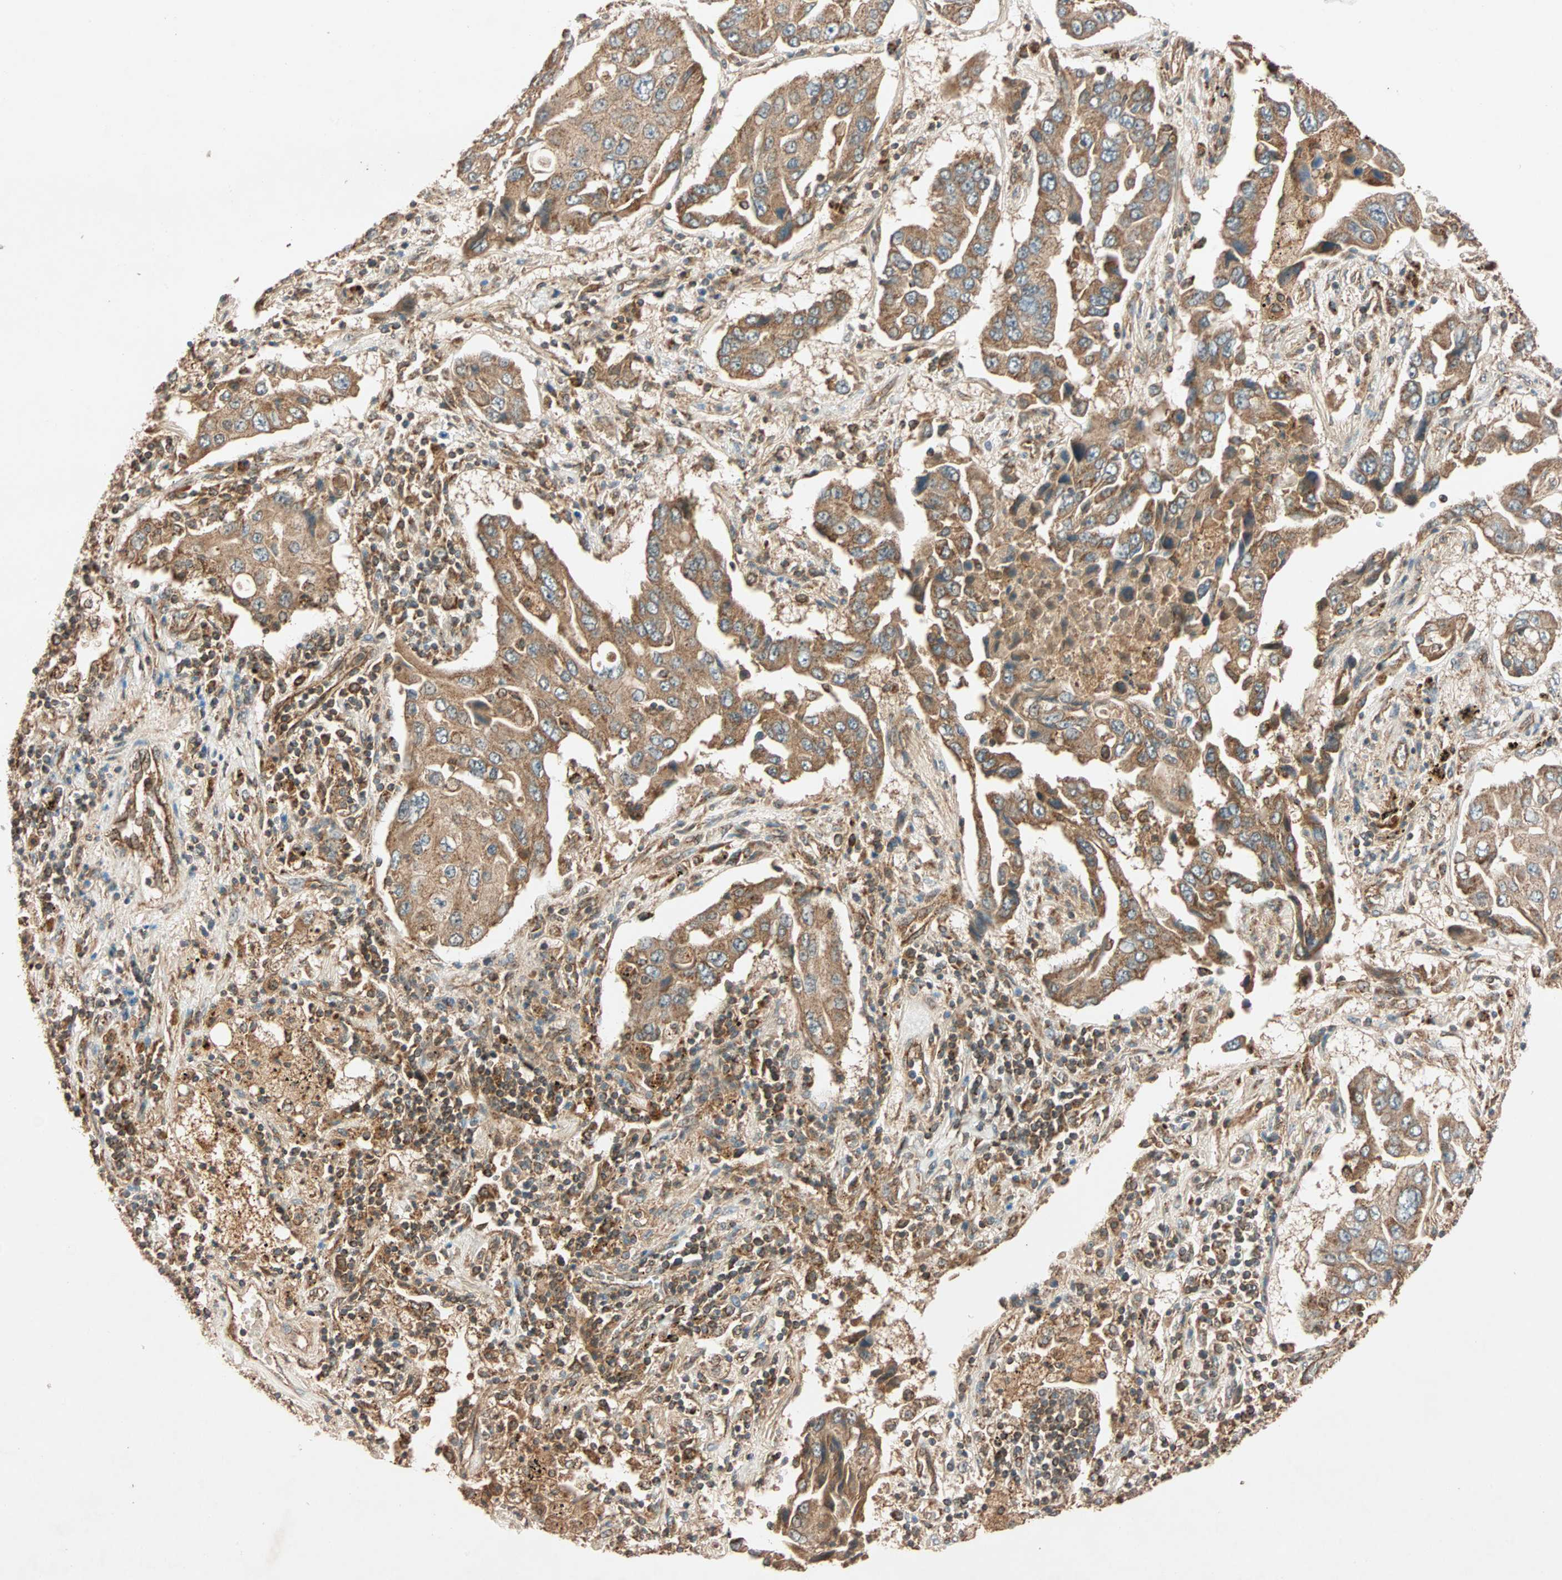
{"staining": {"intensity": "moderate", "quantity": ">75%", "location": "cytoplasmic/membranous"}, "tissue": "lung cancer", "cell_type": "Tumor cells", "image_type": "cancer", "snomed": [{"axis": "morphology", "description": "Adenocarcinoma, NOS"}, {"axis": "topography", "description": "Lung"}], "caption": "DAB immunohistochemical staining of lung adenocarcinoma displays moderate cytoplasmic/membranous protein expression in approximately >75% of tumor cells.", "gene": "MAPK1", "patient": {"sex": "female", "age": 65}}